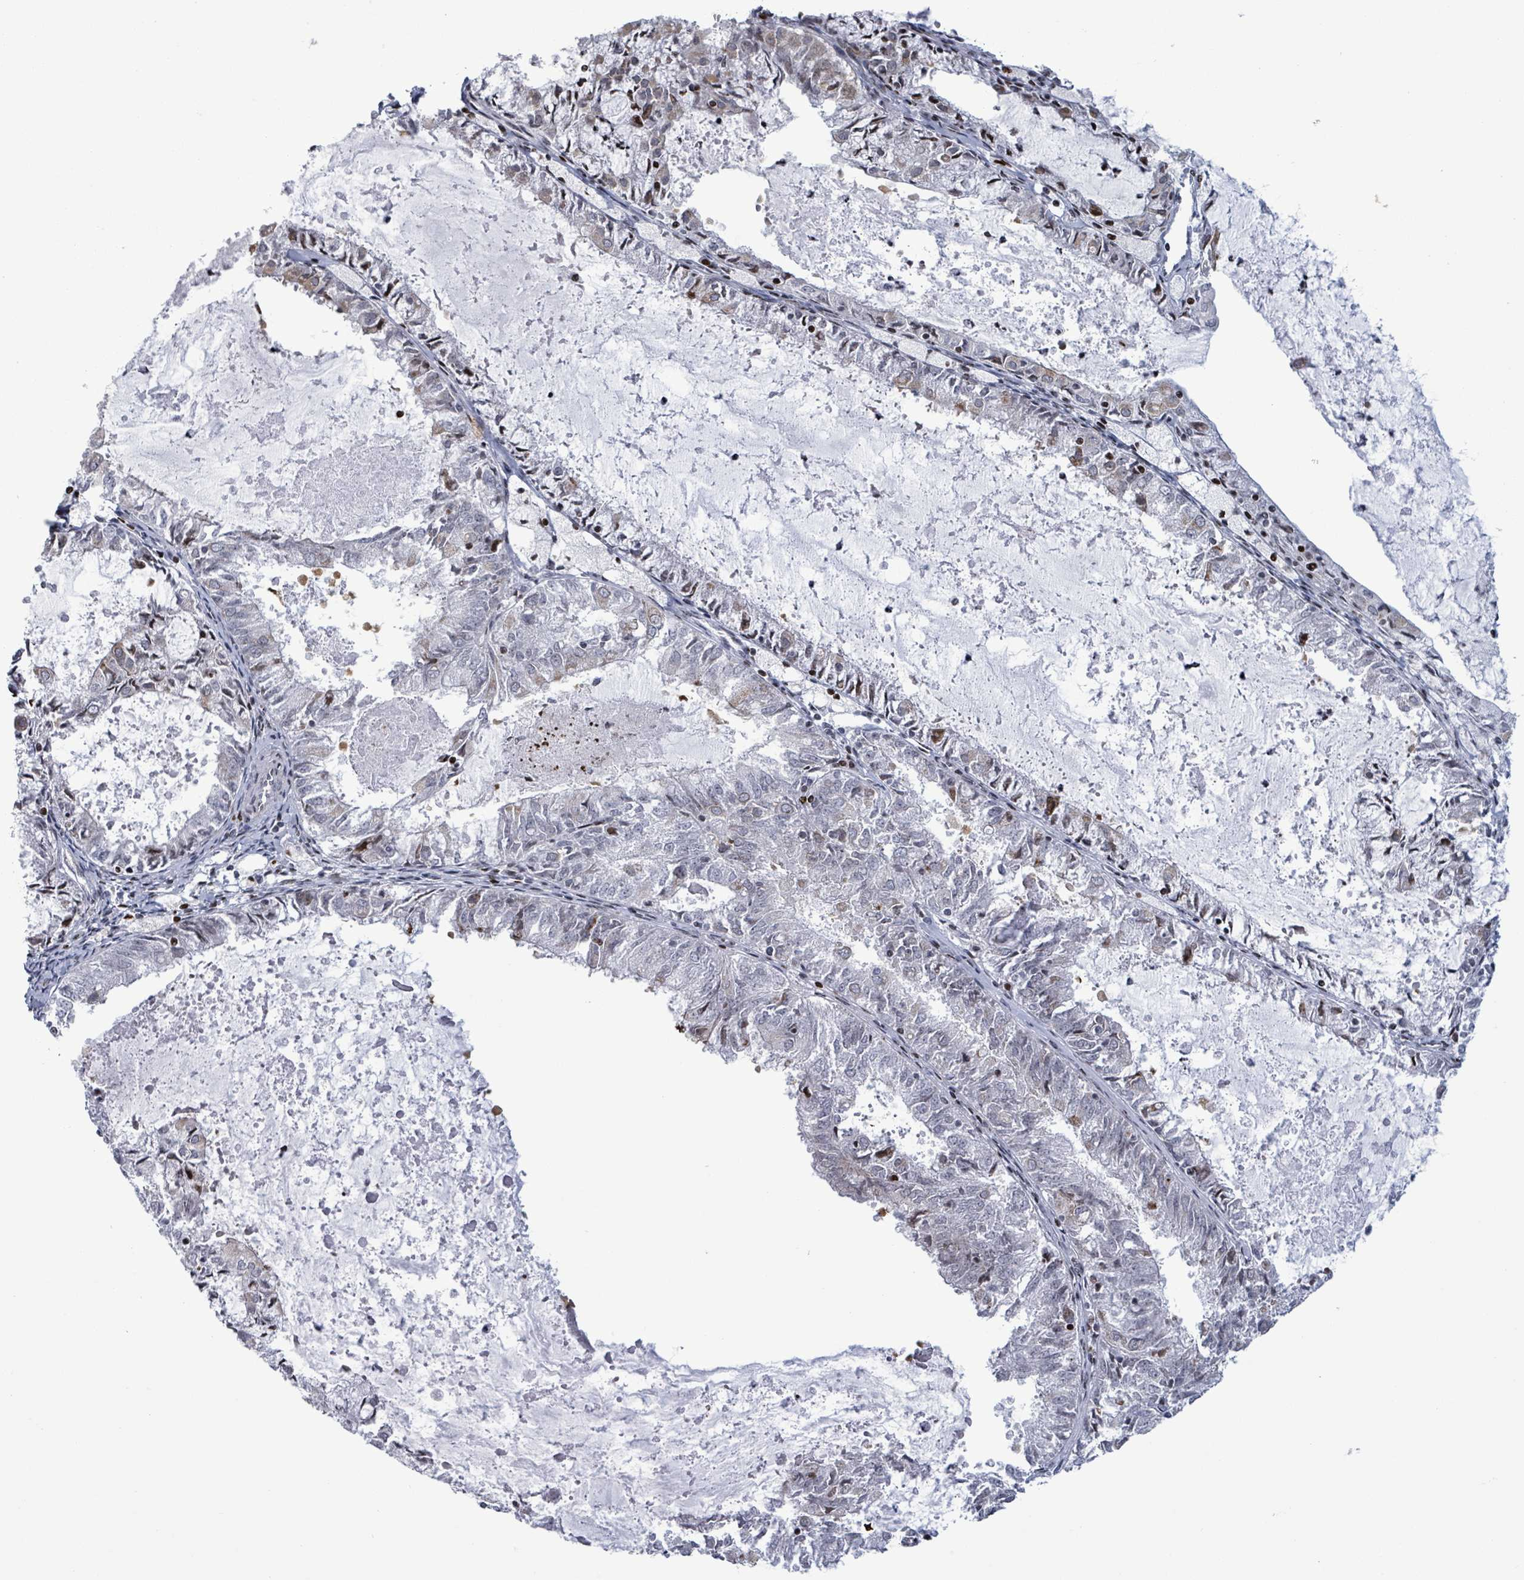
{"staining": {"intensity": "moderate", "quantity": "<25%", "location": "cytoplasmic/membranous"}, "tissue": "endometrial cancer", "cell_type": "Tumor cells", "image_type": "cancer", "snomed": [{"axis": "morphology", "description": "Adenocarcinoma, NOS"}, {"axis": "topography", "description": "Endometrium"}], "caption": "High-magnification brightfield microscopy of endometrial cancer stained with DAB (3,3'-diaminobenzidine) (brown) and counterstained with hematoxylin (blue). tumor cells exhibit moderate cytoplasmic/membranous staining is identified in about<25% of cells. The staining was performed using DAB (3,3'-diaminobenzidine) to visualize the protein expression in brown, while the nuclei were stained in blue with hematoxylin (Magnification: 20x).", "gene": "FNDC4", "patient": {"sex": "female", "age": 57}}